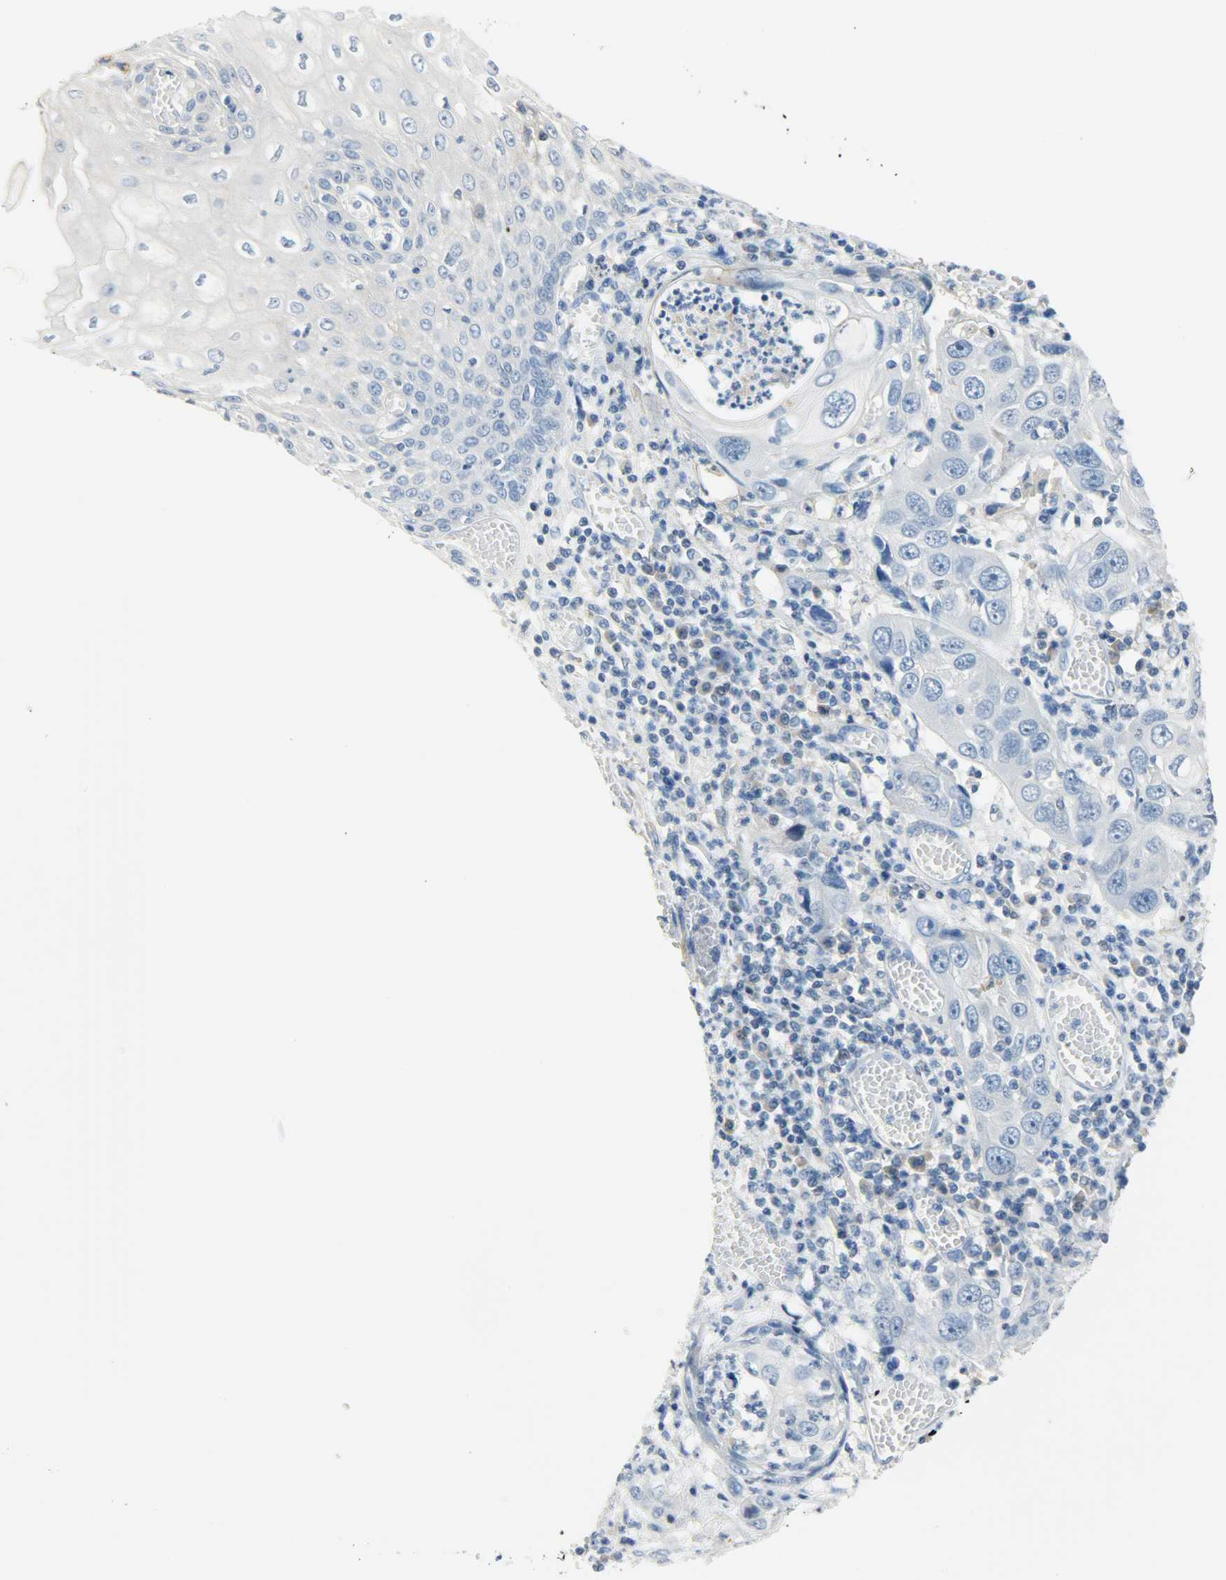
{"staining": {"intensity": "negative", "quantity": "none", "location": "none"}, "tissue": "esophagus", "cell_type": "Squamous epithelial cells", "image_type": "normal", "snomed": [{"axis": "morphology", "description": "Normal tissue, NOS"}, {"axis": "morphology", "description": "Squamous cell carcinoma, NOS"}, {"axis": "topography", "description": "Esophagus"}], "caption": "Immunohistochemistry (IHC) micrograph of normal esophagus: esophagus stained with DAB (3,3'-diaminobenzidine) exhibits no significant protein expression in squamous epithelial cells. The staining was performed using DAB (3,3'-diaminobenzidine) to visualize the protein expression in brown, while the nuclei were stained in blue with hematoxylin (Magnification: 20x).", "gene": "CRP", "patient": {"sex": "male", "age": 65}}